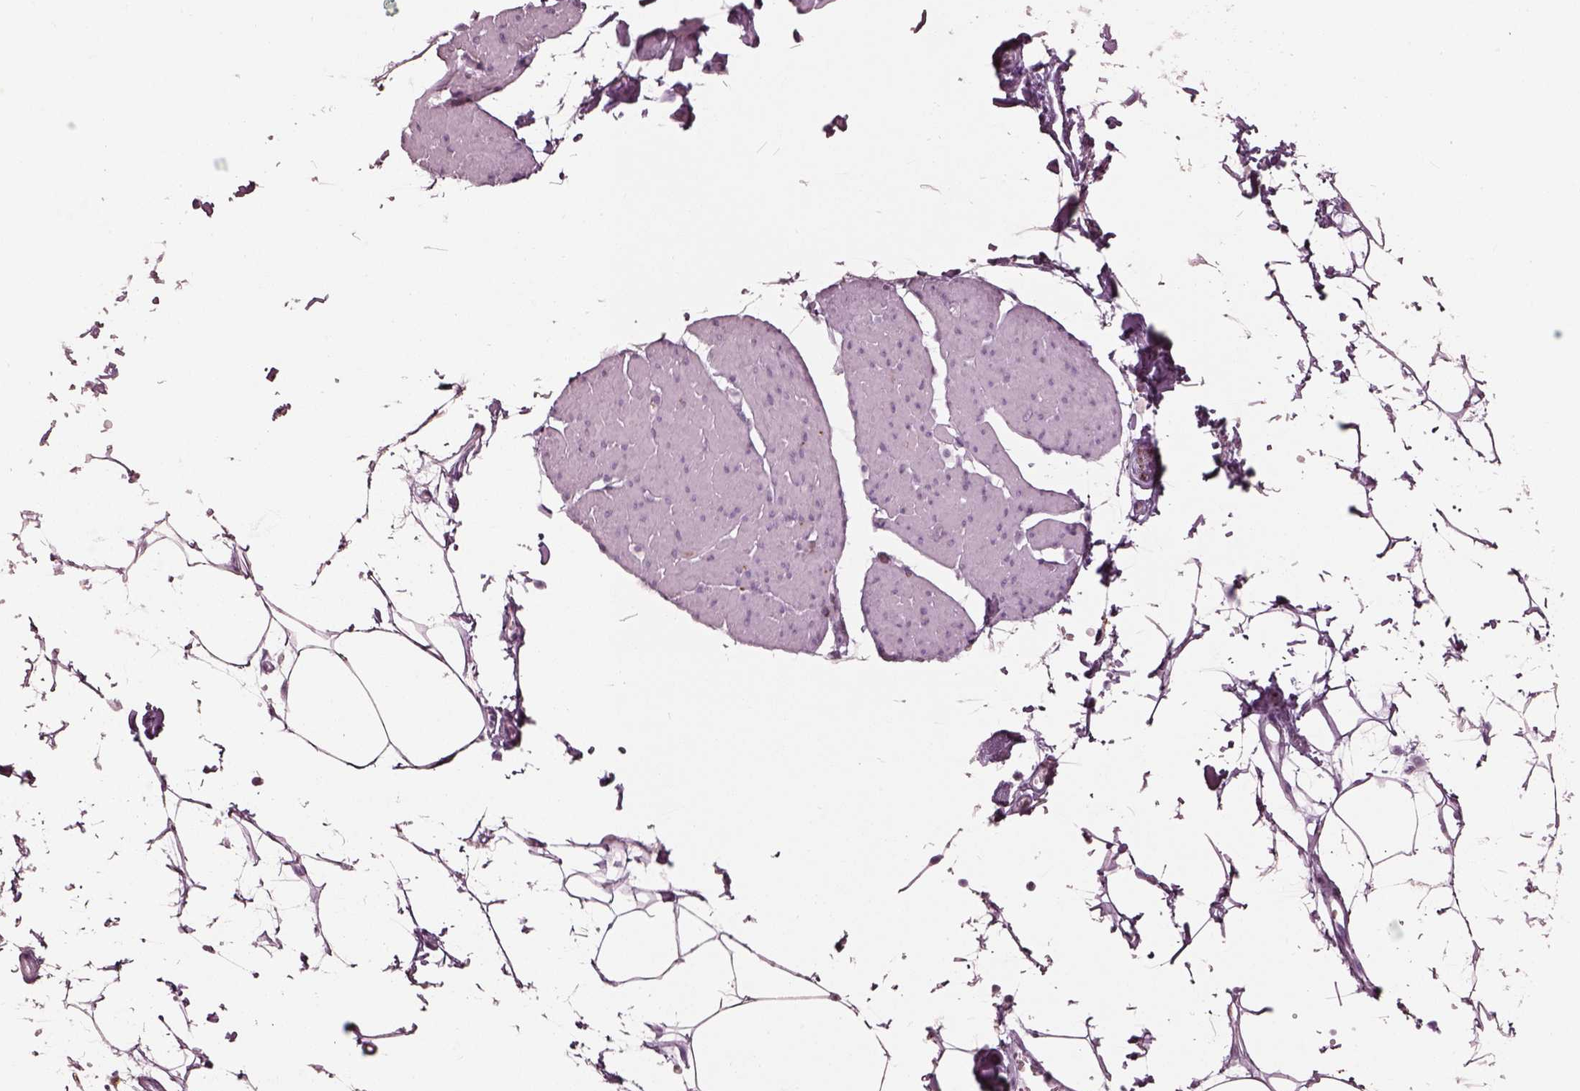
{"staining": {"intensity": "negative", "quantity": "none", "location": "none"}, "tissue": "smooth muscle", "cell_type": "Smooth muscle cells", "image_type": "normal", "snomed": [{"axis": "morphology", "description": "Normal tissue, NOS"}, {"axis": "topography", "description": "Adipose tissue"}, {"axis": "topography", "description": "Smooth muscle"}, {"axis": "topography", "description": "Peripheral nerve tissue"}], "caption": "IHC of normal smooth muscle shows no expression in smooth muscle cells.", "gene": "ENSG00000289258", "patient": {"sex": "male", "age": 83}}